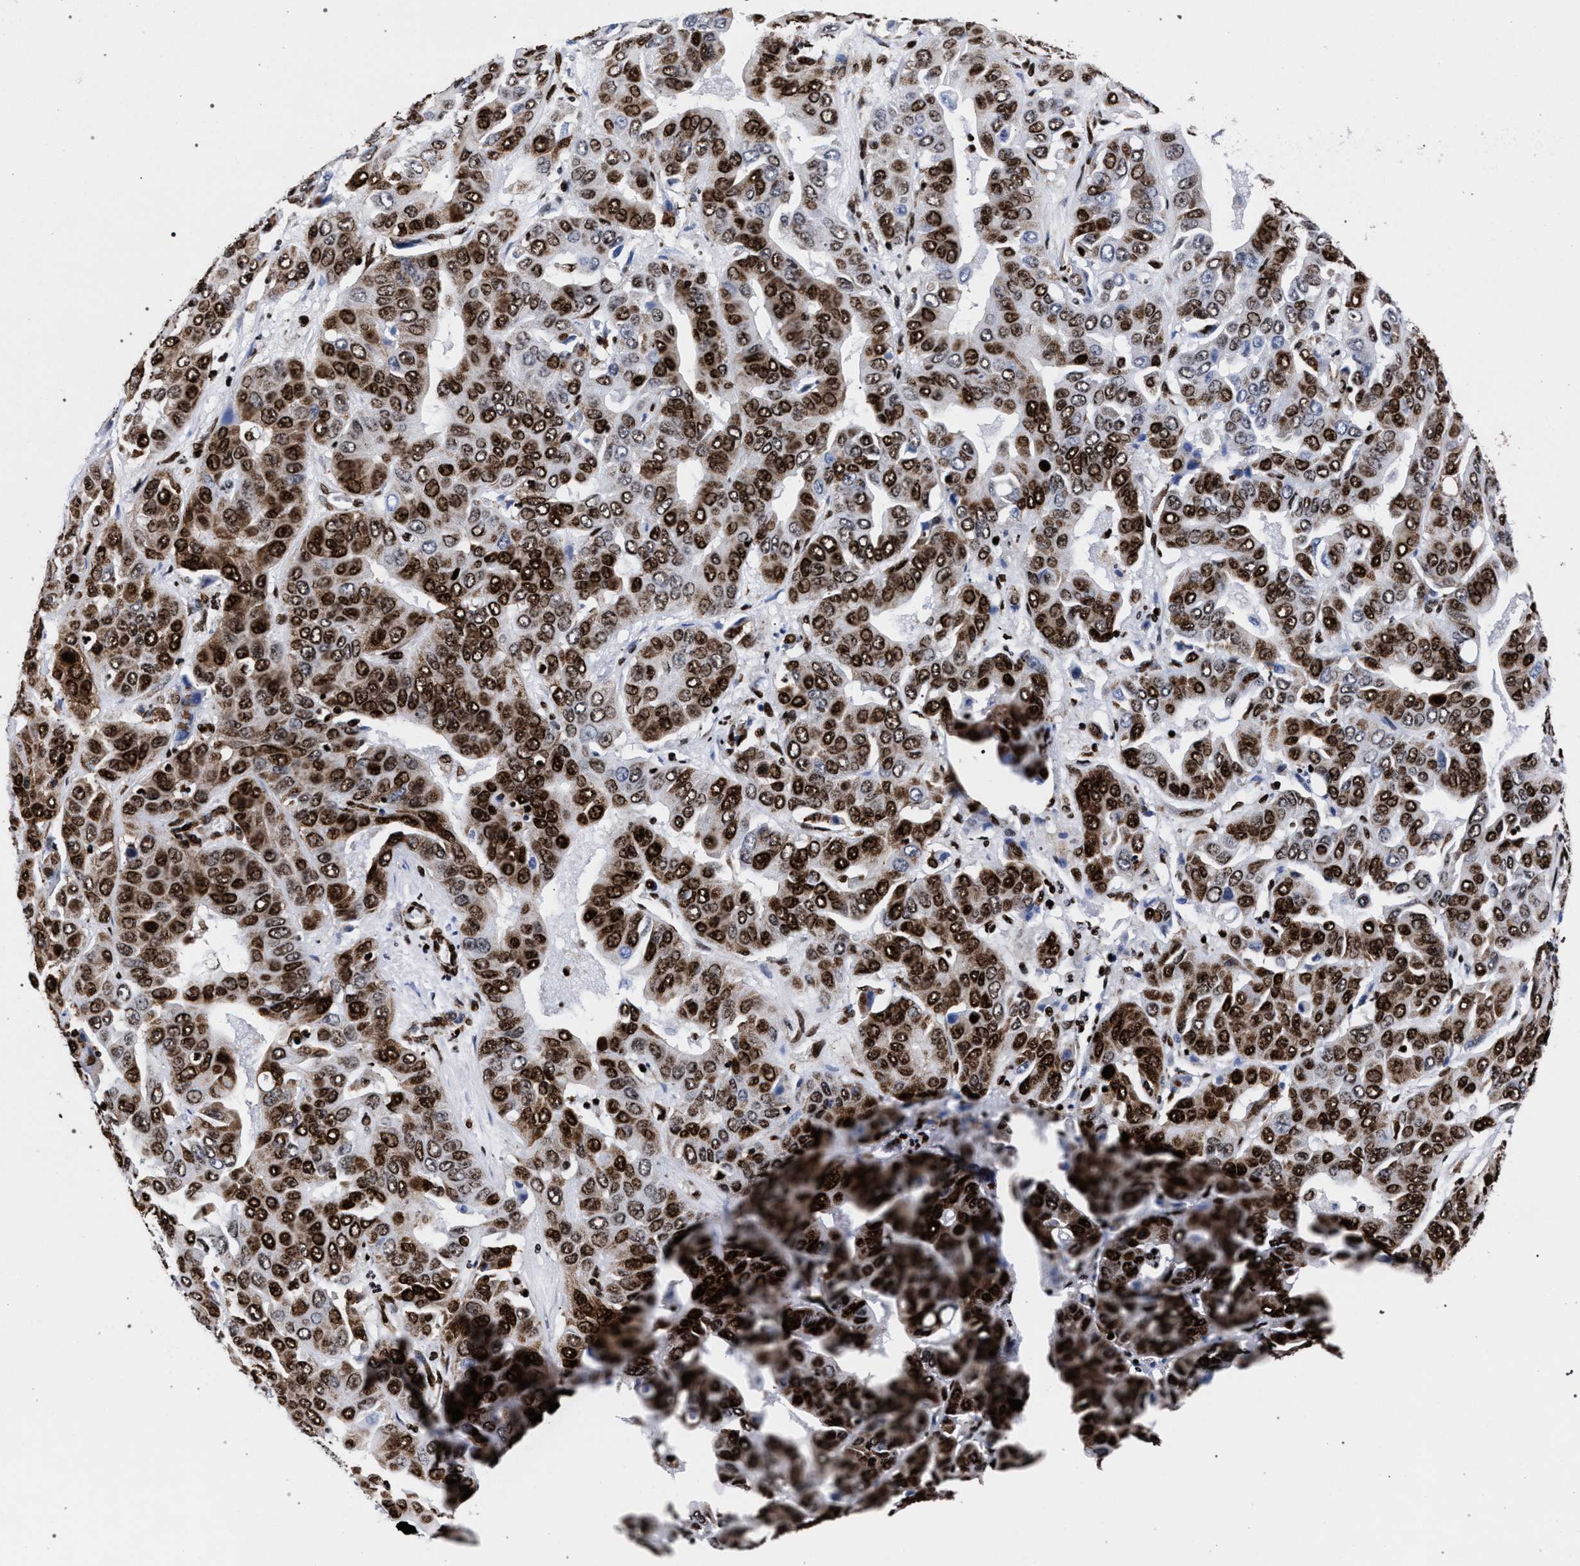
{"staining": {"intensity": "strong", "quantity": ">75%", "location": "cytoplasmic/membranous,nuclear"}, "tissue": "liver cancer", "cell_type": "Tumor cells", "image_type": "cancer", "snomed": [{"axis": "morphology", "description": "Cholangiocarcinoma"}, {"axis": "topography", "description": "Liver"}], "caption": "Strong cytoplasmic/membranous and nuclear protein positivity is identified in about >75% of tumor cells in liver cancer (cholangiocarcinoma).", "gene": "HNRNPA1", "patient": {"sex": "female", "age": 52}}